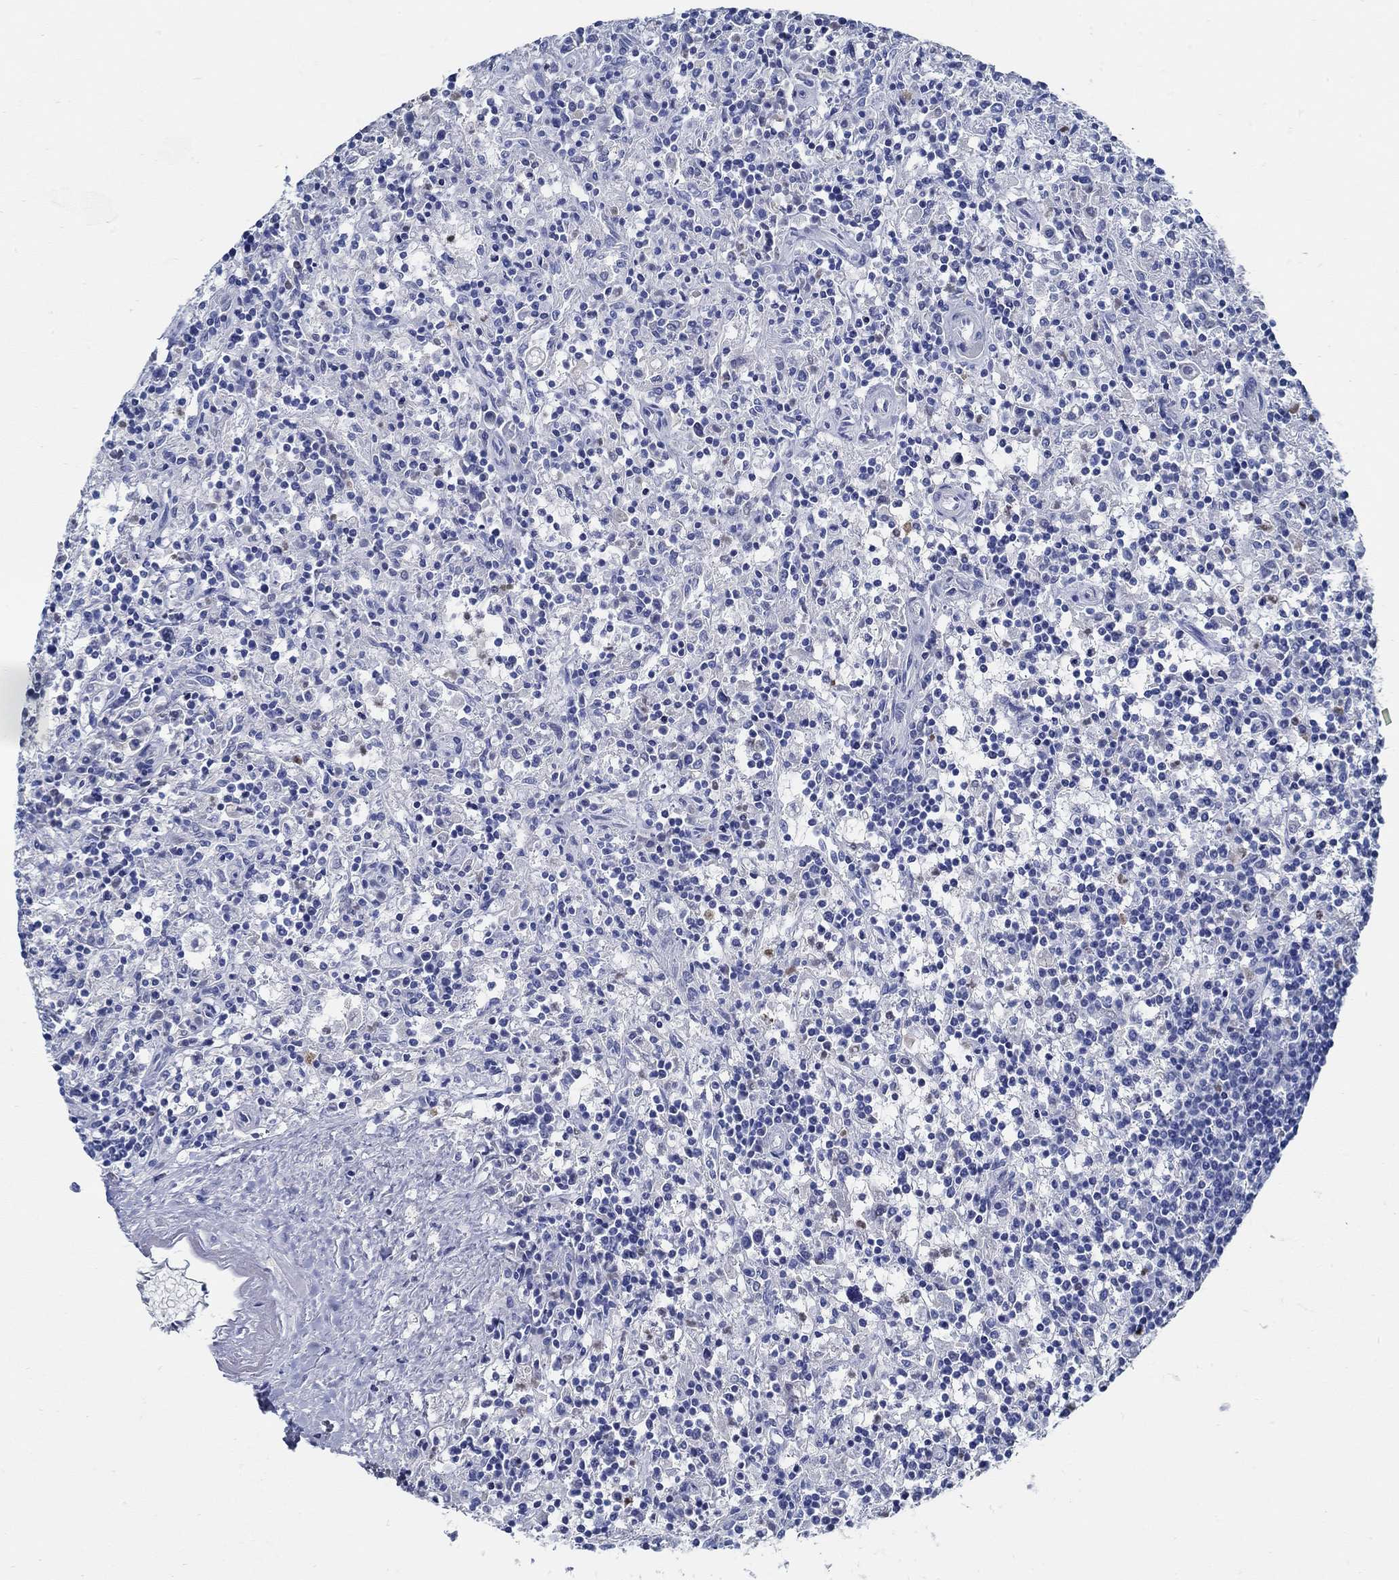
{"staining": {"intensity": "negative", "quantity": "none", "location": "none"}, "tissue": "lymphoma", "cell_type": "Tumor cells", "image_type": "cancer", "snomed": [{"axis": "morphology", "description": "Malignant lymphoma, non-Hodgkin's type, Low grade"}, {"axis": "topography", "description": "Spleen"}], "caption": "IHC of human lymphoma demonstrates no staining in tumor cells.", "gene": "SLC45A1", "patient": {"sex": "male", "age": 62}}